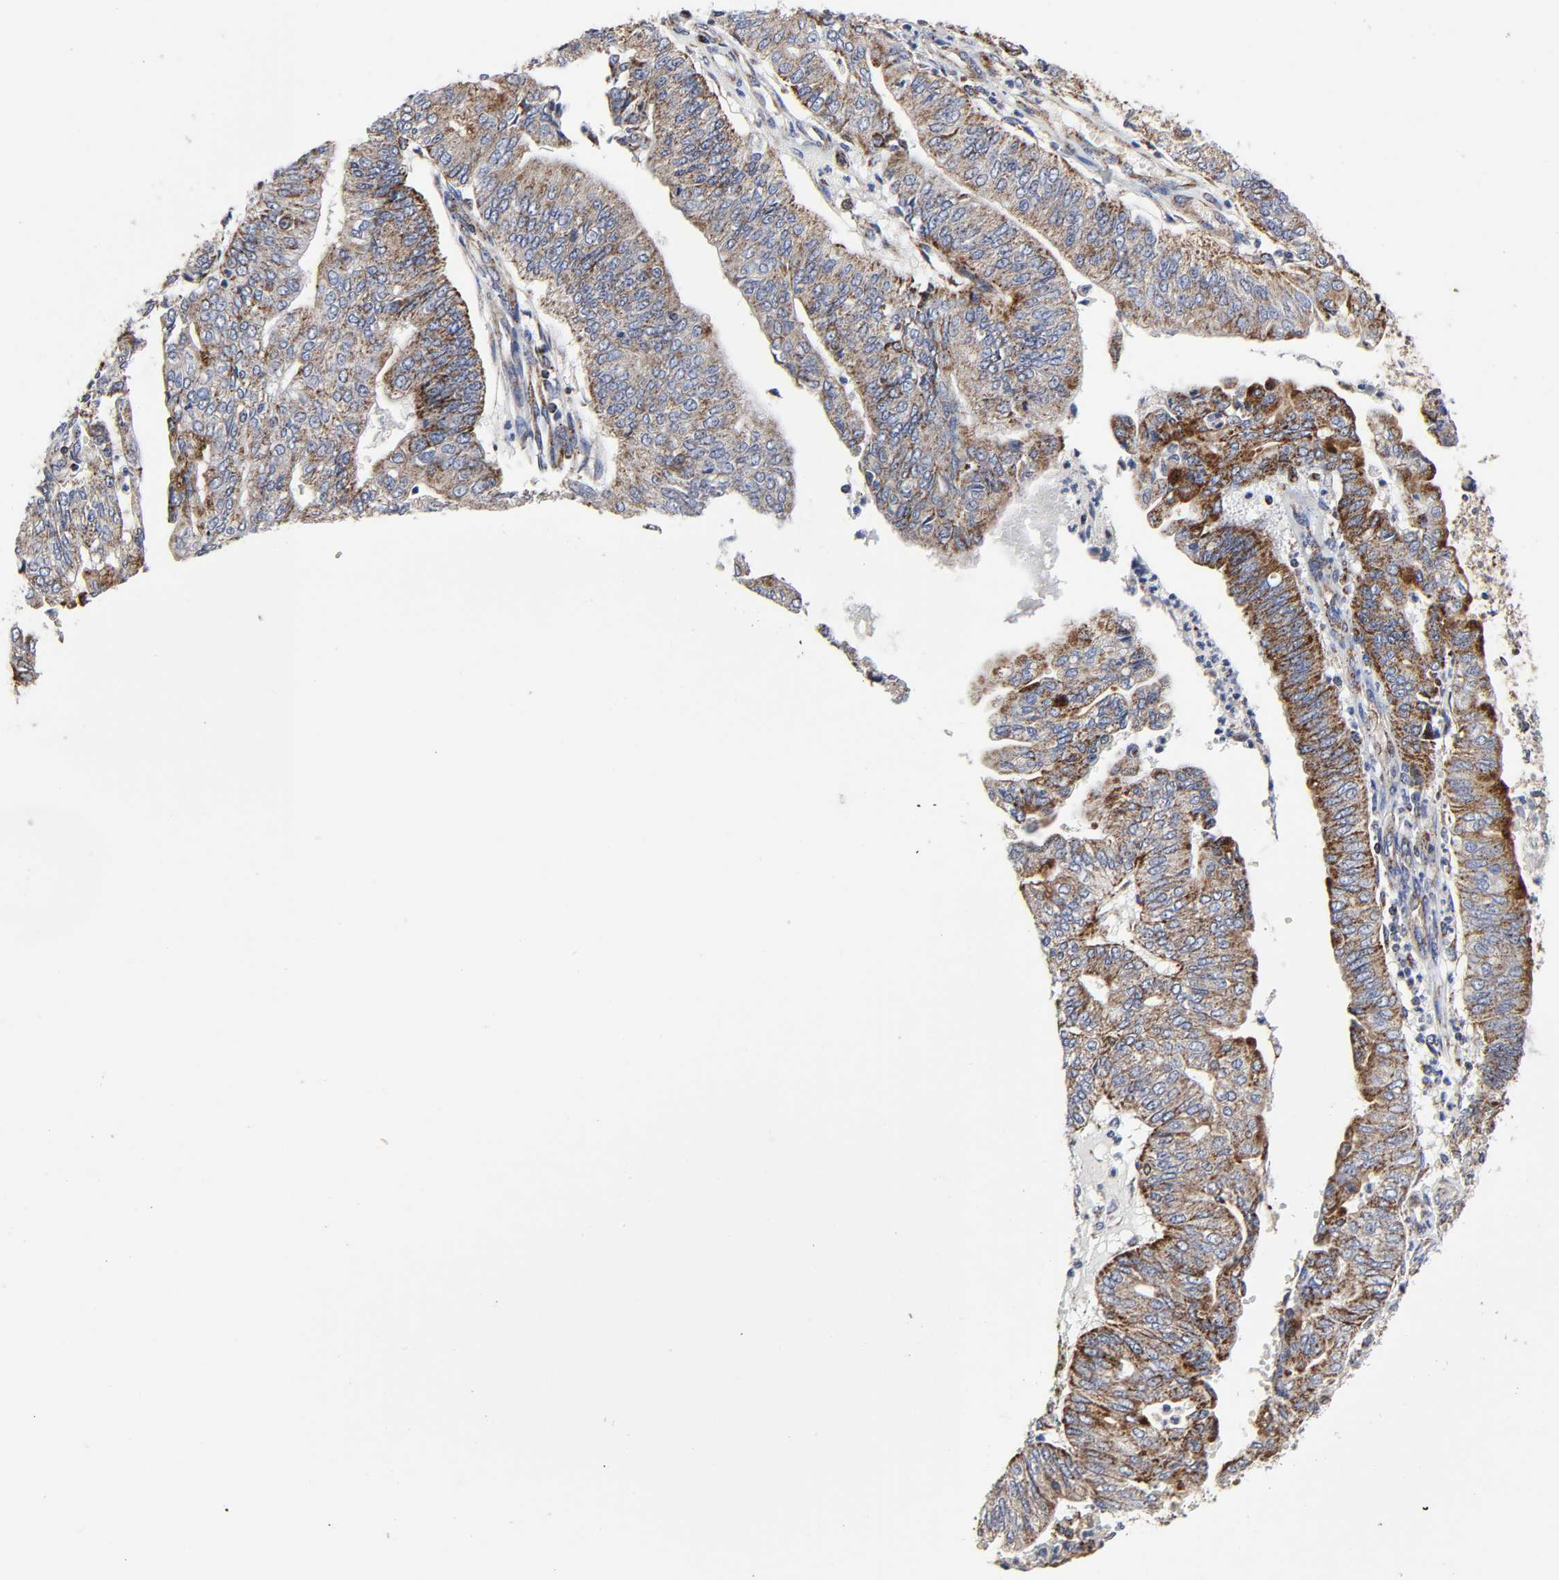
{"staining": {"intensity": "strong", "quantity": ">75%", "location": "cytoplasmic/membranous"}, "tissue": "endometrial cancer", "cell_type": "Tumor cells", "image_type": "cancer", "snomed": [{"axis": "morphology", "description": "Adenocarcinoma, NOS"}, {"axis": "topography", "description": "Endometrium"}], "caption": "Protein staining by immunohistochemistry reveals strong cytoplasmic/membranous expression in approximately >75% of tumor cells in endometrial cancer (adenocarcinoma).", "gene": "AOPEP", "patient": {"sex": "female", "age": 59}}